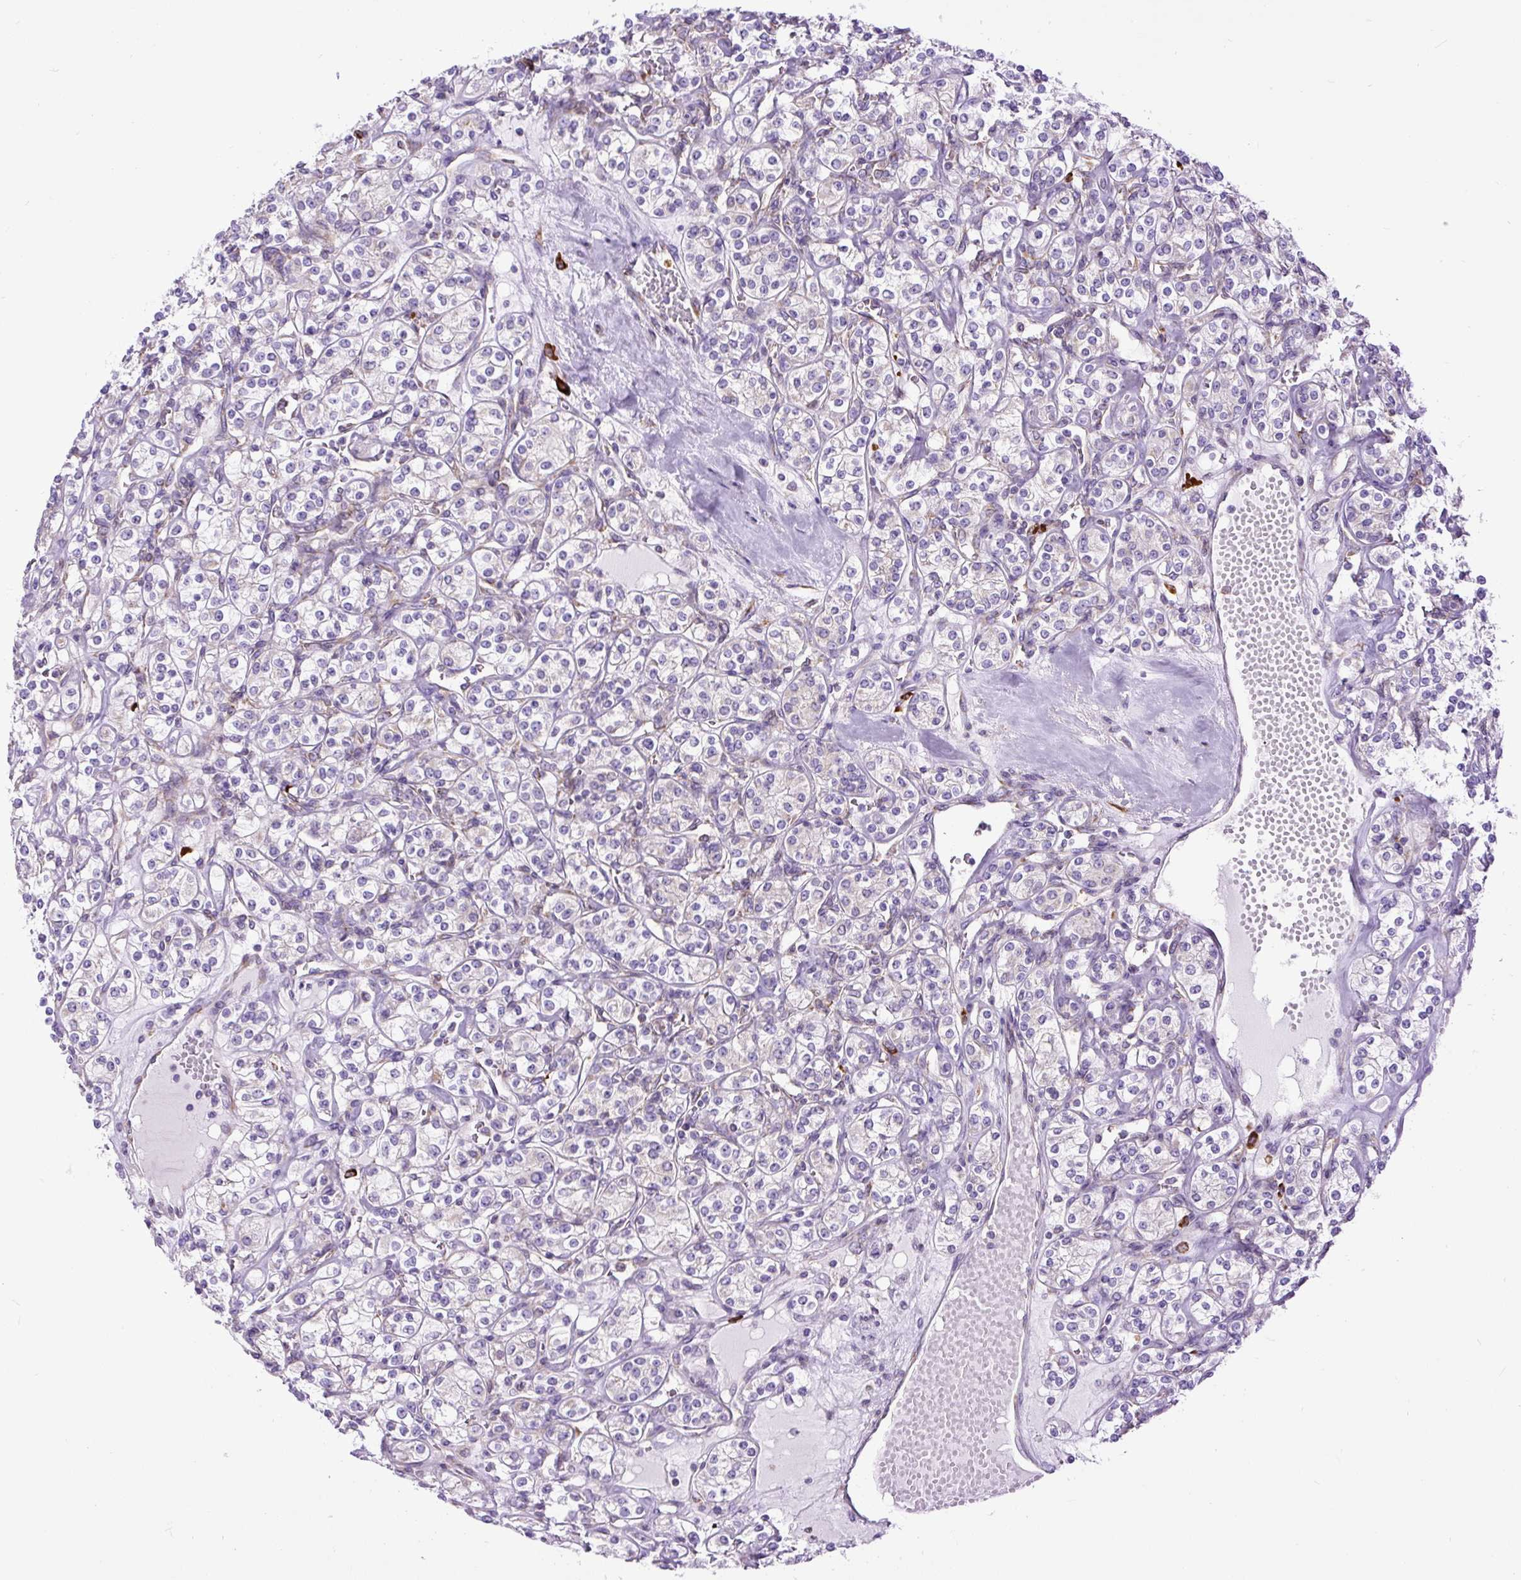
{"staining": {"intensity": "negative", "quantity": "none", "location": "none"}, "tissue": "renal cancer", "cell_type": "Tumor cells", "image_type": "cancer", "snomed": [{"axis": "morphology", "description": "Adenocarcinoma, NOS"}, {"axis": "topography", "description": "Kidney"}], "caption": "Immunohistochemistry (IHC) of human renal adenocarcinoma exhibits no positivity in tumor cells. (Stains: DAB (3,3'-diaminobenzidine) IHC with hematoxylin counter stain, Microscopy: brightfield microscopy at high magnification).", "gene": "DDOST", "patient": {"sex": "male", "age": 77}}